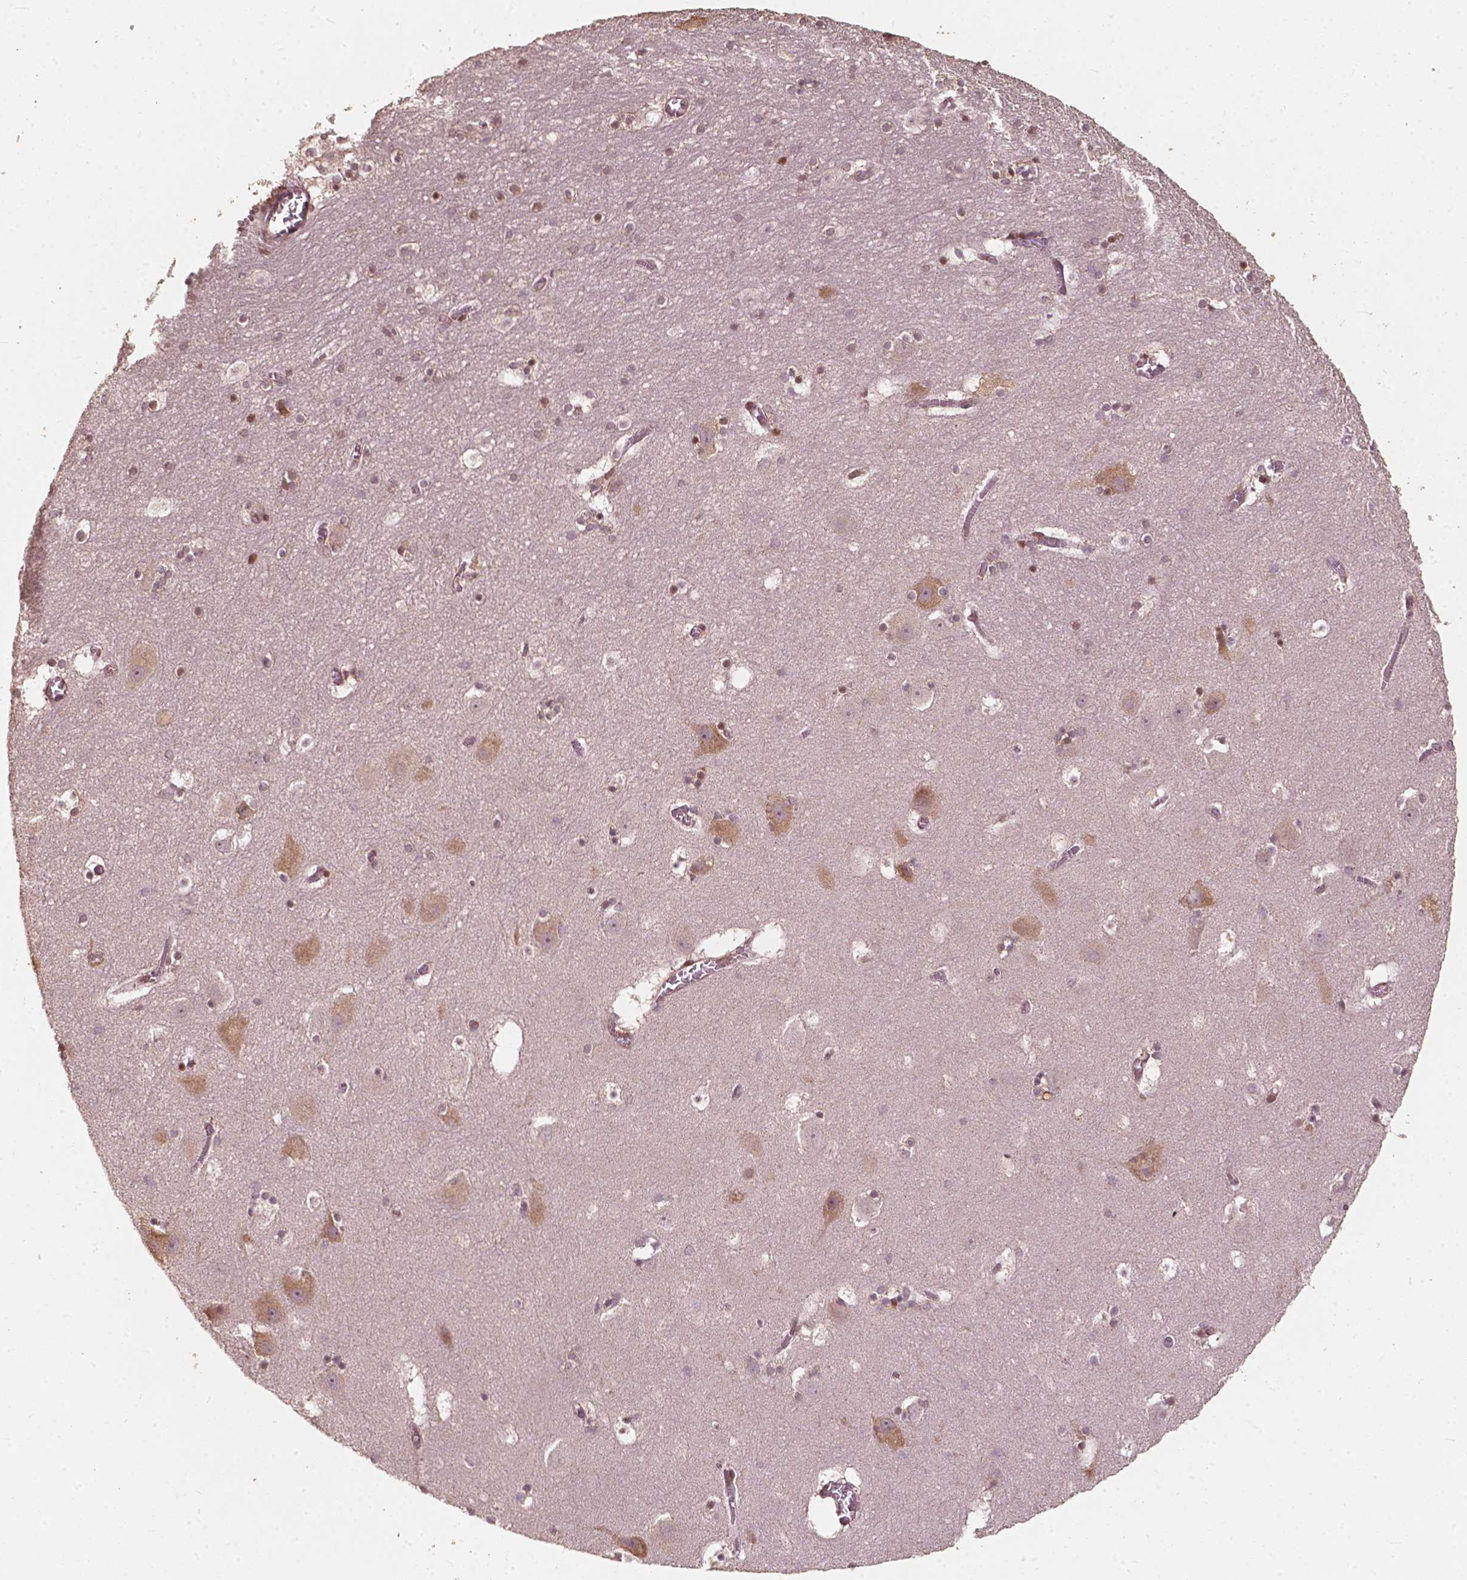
{"staining": {"intensity": "weak", "quantity": "25%-75%", "location": "cytoplasmic/membranous"}, "tissue": "hippocampus", "cell_type": "Glial cells", "image_type": "normal", "snomed": [{"axis": "morphology", "description": "Normal tissue, NOS"}, {"axis": "topography", "description": "Hippocampus"}], "caption": "Immunohistochemical staining of normal hippocampus displays low levels of weak cytoplasmic/membranous positivity in about 25%-75% of glial cells. (DAB IHC with brightfield microscopy, high magnification).", "gene": "G3BP1", "patient": {"sex": "male", "age": 45}}